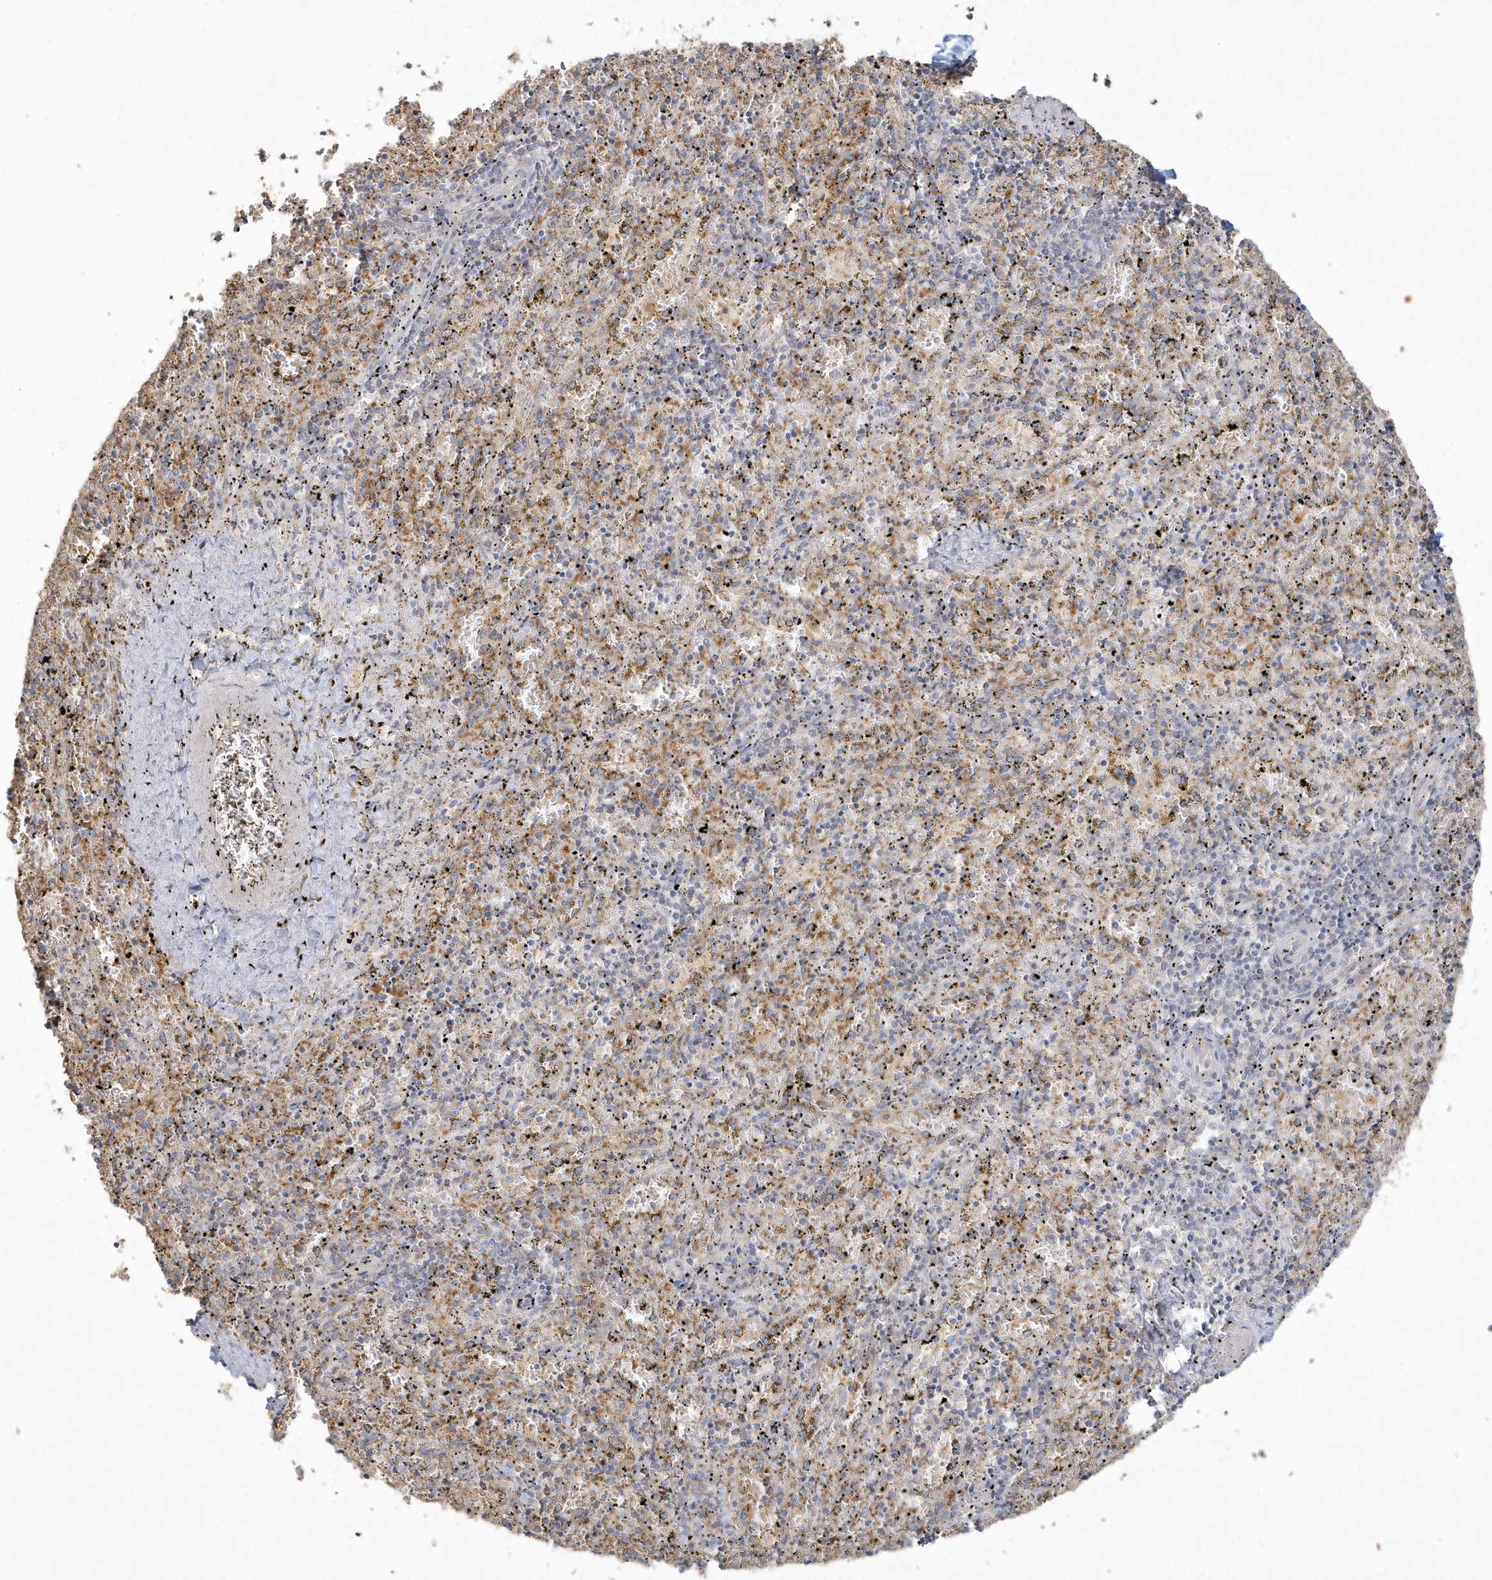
{"staining": {"intensity": "weak", "quantity": "<25%", "location": "cytoplasmic/membranous"}, "tissue": "spleen", "cell_type": "Cells in red pulp", "image_type": "normal", "snomed": [{"axis": "morphology", "description": "Normal tissue, NOS"}, {"axis": "topography", "description": "Spleen"}], "caption": "Protein analysis of benign spleen shows no significant staining in cells in red pulp. (Brightfield microscopy of DAB IHC at high magnification).", "gene": "BLTP3A", "patient": {"sex": "male", "age": 11}}